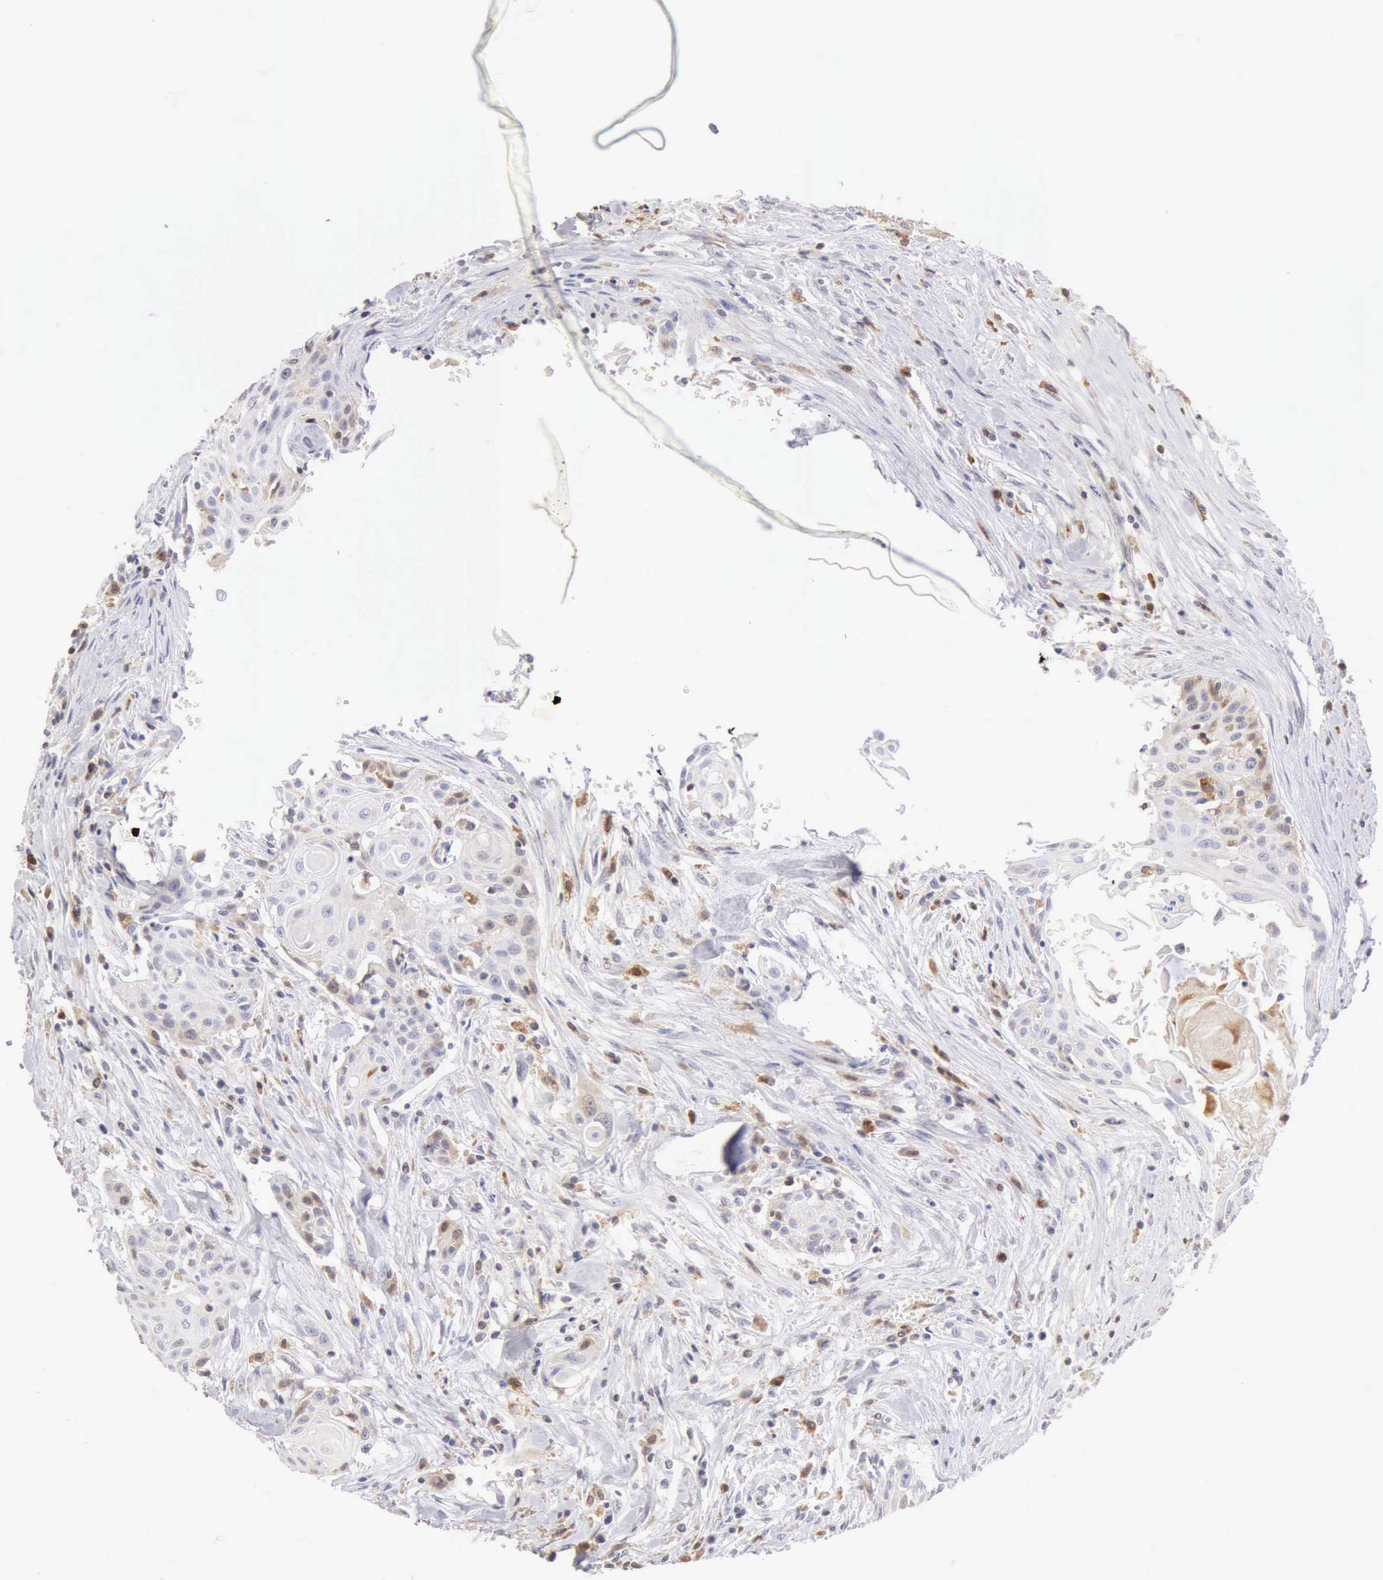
{"staining": {"intensity": "weak", "quantity": "<25%", "location": "cytoplasmic/membranous"}, "tissue": "head and neck cancer", "cell_type": "Tumor cells", "image_type": "cancer", "snomed": [{"axis": "morphology", "description": "Squamous cell carcinoma, NOS"}, {"axis": "morphology", "description": "Squamous cell carcinoma, metastatic, NOS"}, {"axis": "topography", "description": "Lymph node"}, {"axis": "topography", "description": "Salivary gland"}, {"axis": "topography", "description": "Head-Neck"}], "caption": "Immunohistochemistry (IHC) photomicrograph of head and neck cancer (metastatic squamous cell carcinoma) stained for a protein (brown), which reveals no staining in tumor cells.", "gene": "RNASE1", "patient": {"sex": "female", "age": 74}}